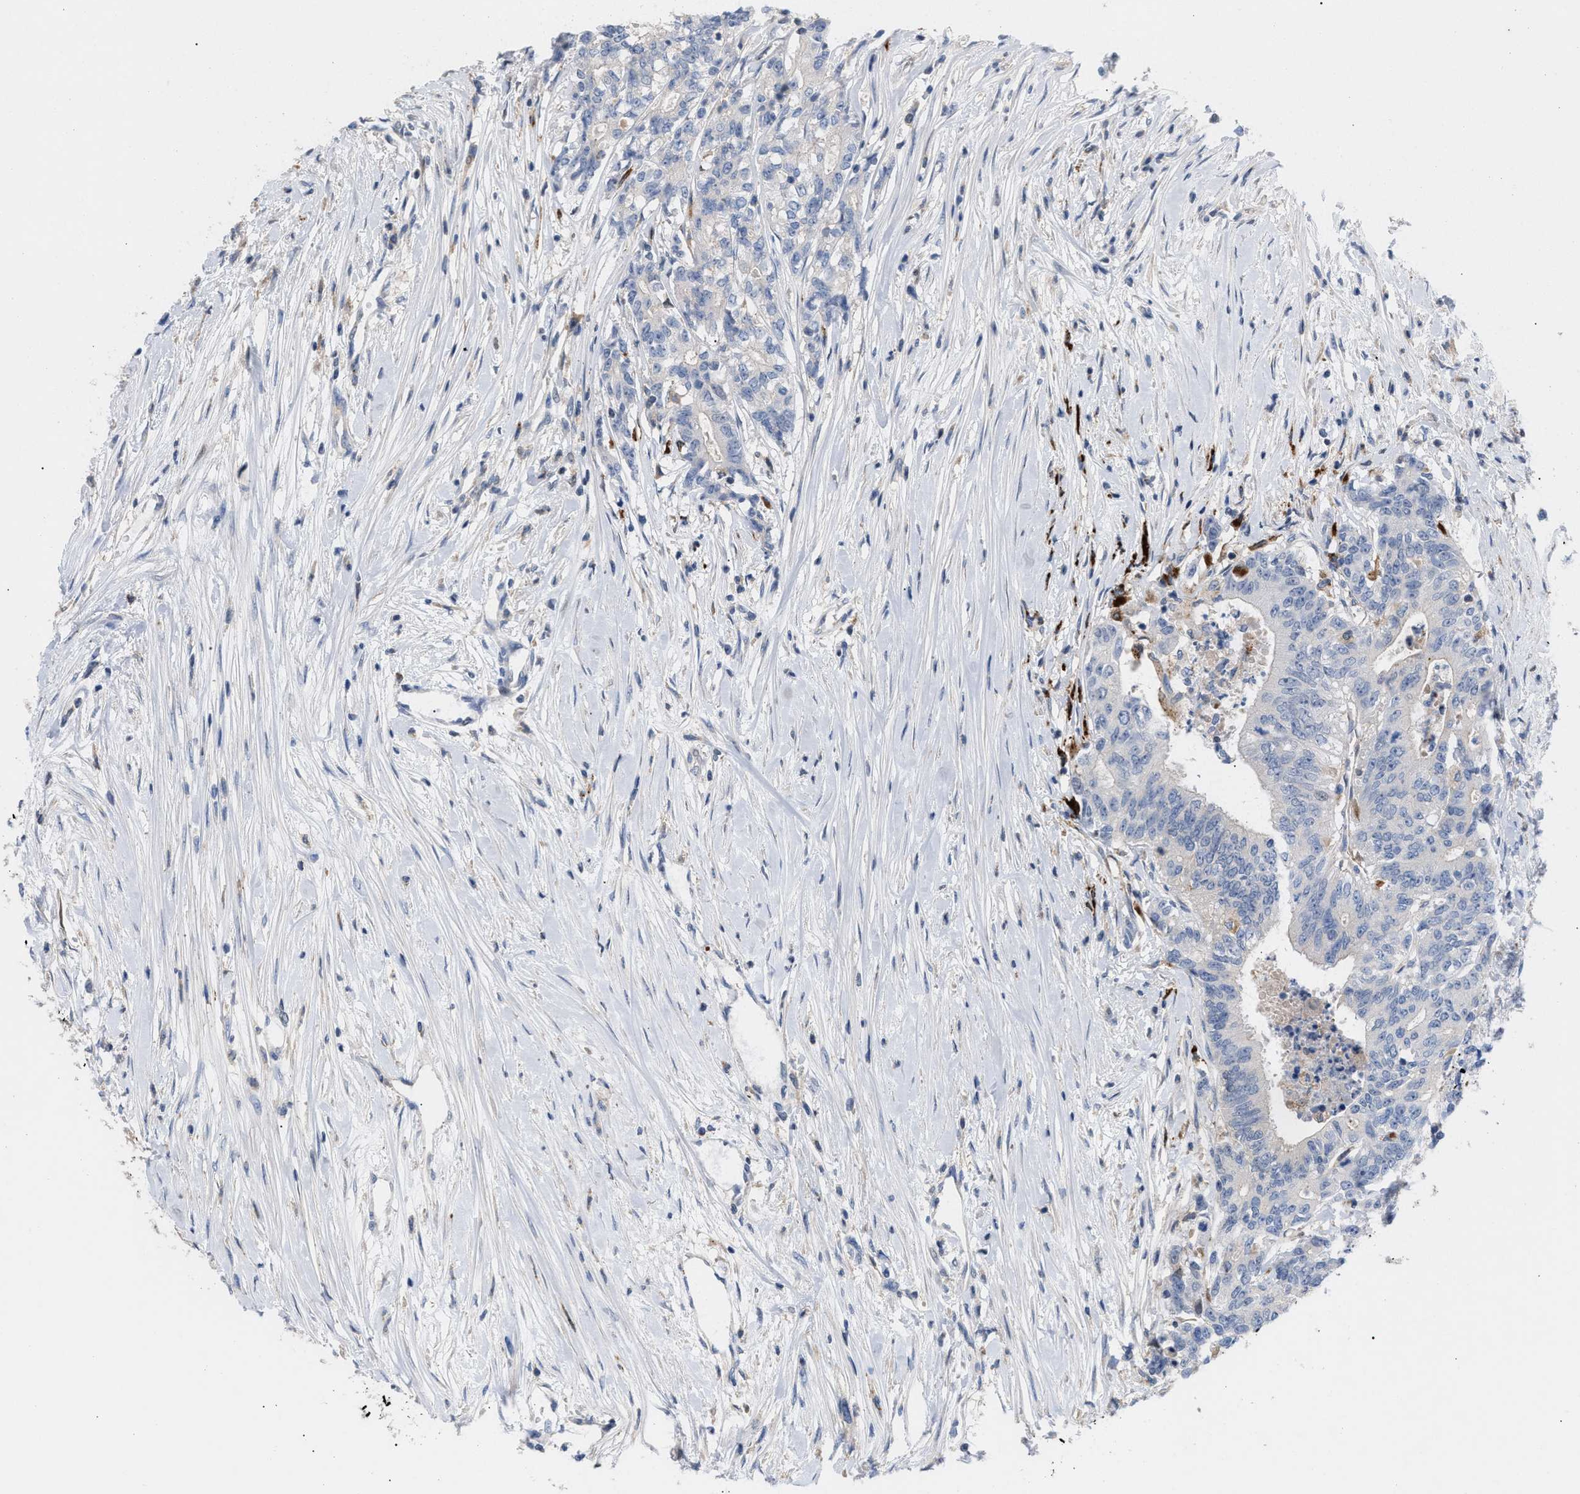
{"staining": {"intensity": "negative", "quantity": "none", "location": "none"}, "tissue": "colorectal cancer", "cell_type": "Tumor cells", "image_type": "cancer", "snomed": [{"axis": "morphology", "description": "Adenocarcinoma, NOS"}, {"axis": "topography", "description": "Colon"}], "caption": "IHC of human adenocarcinoma (colorectal) exhibits no expression in tumor cells.", "gene": "MBTD1", "patient": {"sex": "female", "age": 77}}